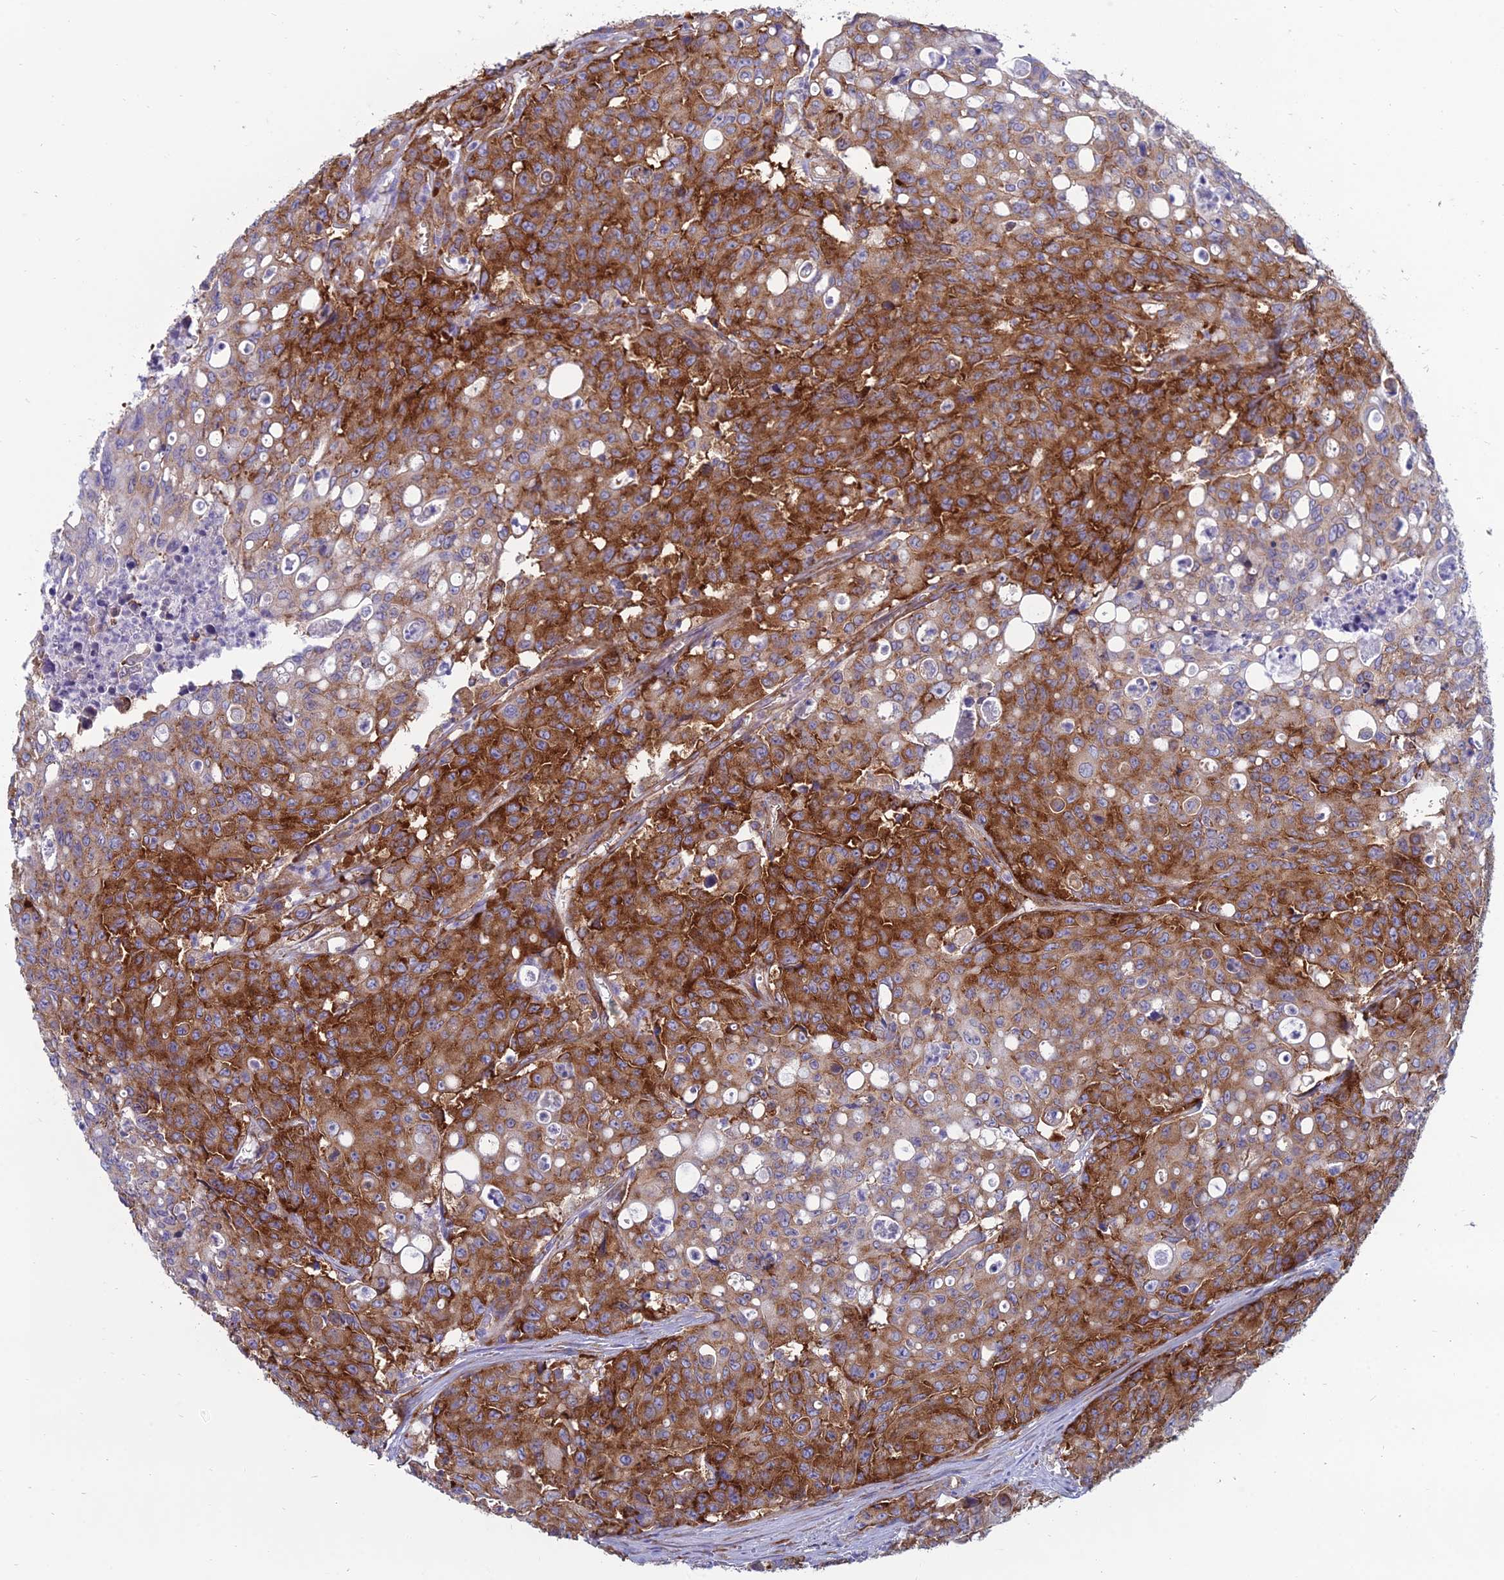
{"staining": {"intensity": "strong", "quantity": "25%-75%", "location": "cytoplasmic/membranous"}, "tissue": "colorectal cancer", "cell_type": "Tumor cells", "image_type": "cancer", "snomed": [{"axis": "morphology", "description": "Adenocarcinoma, NOS"}, {"axis": "topography", "description": "Colon"}], "caption": "Immunohistochemistry (IHC) of adenocarcinoma (colorectal) reveals high levels of strong cytoplasmic/membranous positivity in about 25%-75% of tumor cells. The staining is performed using DAB brown chromogen to label protein expression. The nuclei are counter-stained blue using hematoxylin.", "gene": "TXLNA", "patient": {"sex": "male", "age": 51}}